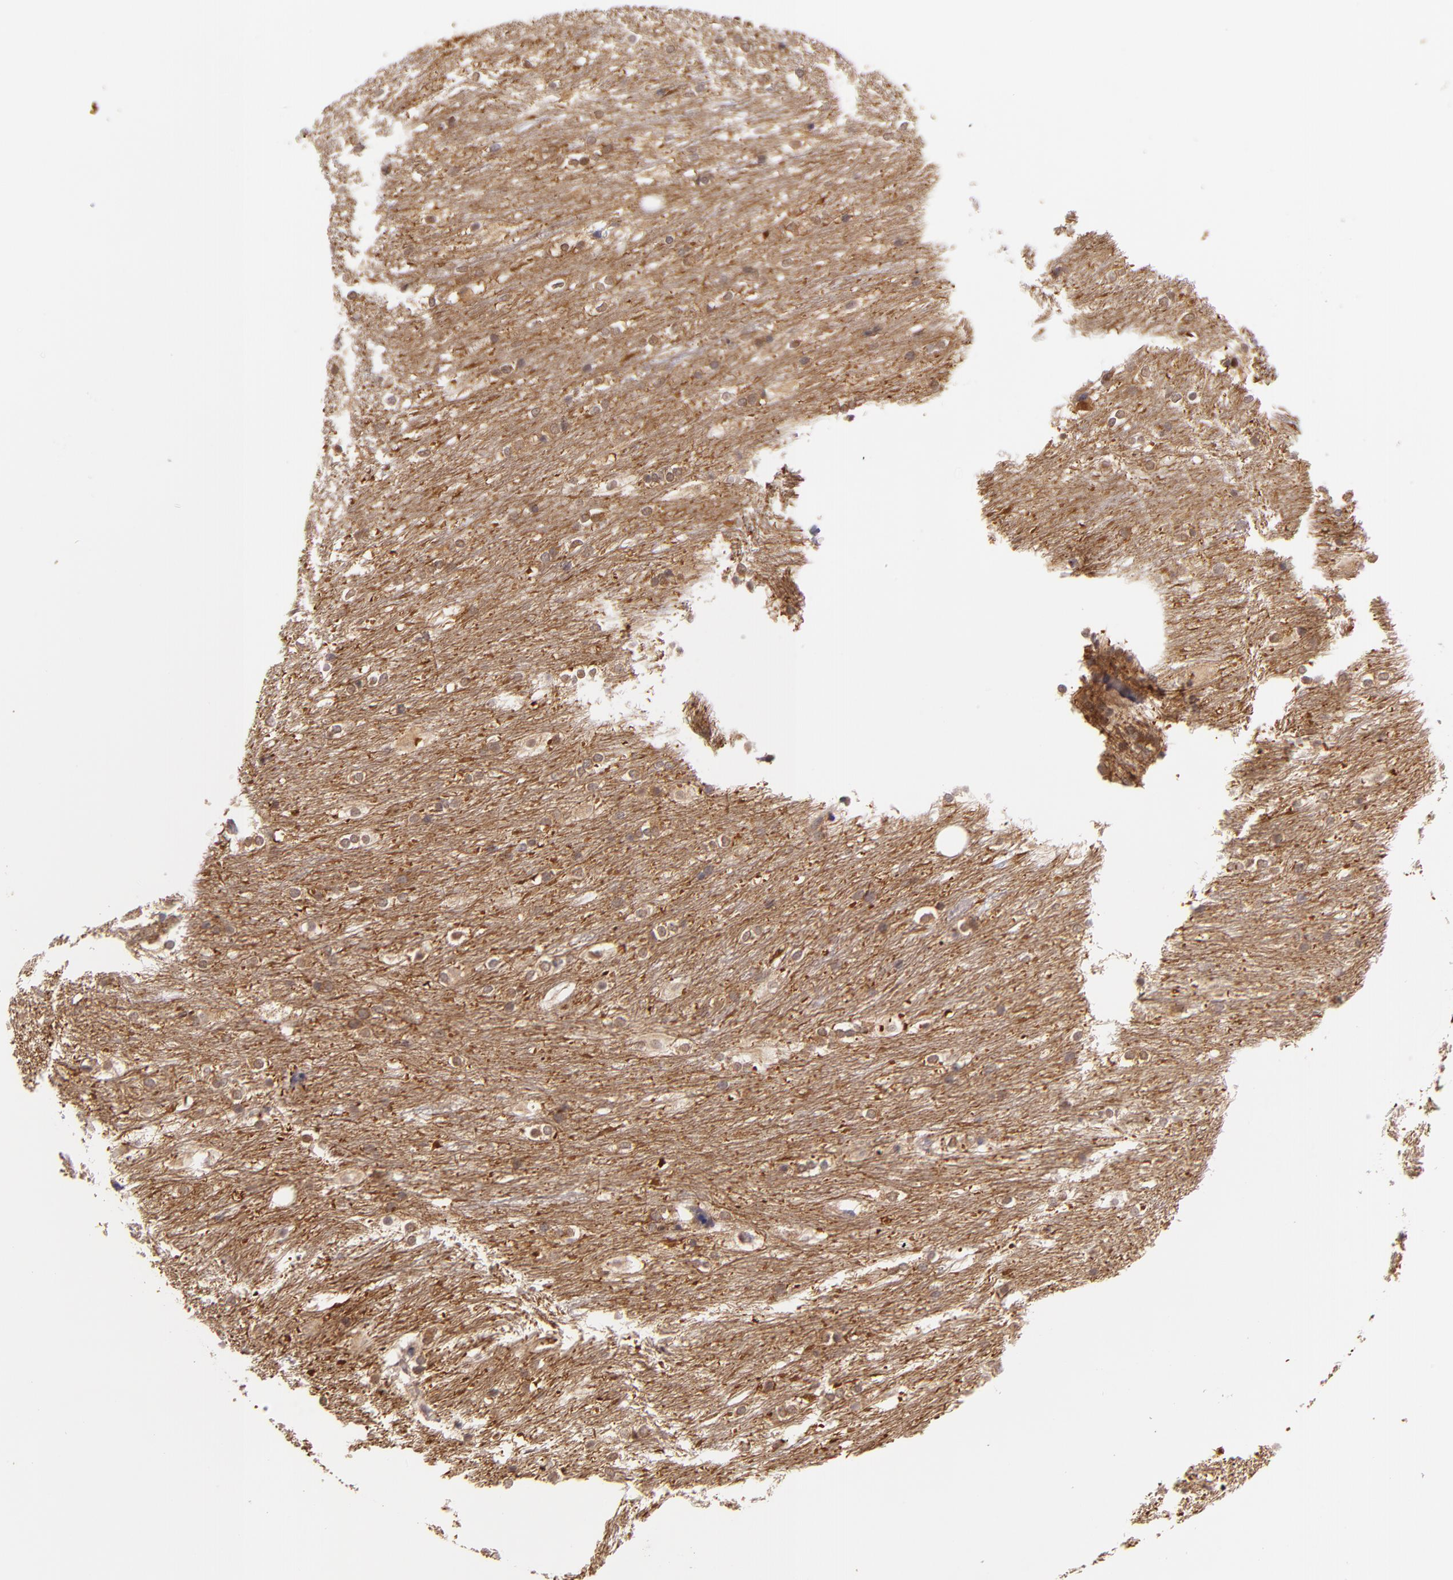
{"staining": {"intensity": "weak", "quantity": "25%-75%", "location": "cytoplasmic/membranous"}, "tissue": "caudate", "cell_type": "Glial cells", "image_type": "normal", "snomed": [{"axis": "morphology", "description": "Normal tissue, NOS"}, {"axis": "topography", "description": "Lateral ventricle wall"}], "caption": "The micrograph shows immunohistochemical staining of normal caudate. There is weak cytoplasmic/membranous expression is seen in approximately 25%-75% of glial cells. The protein is shown in brown color, while the nuclei are stained blue.", "gene": "HSPH1", "patient": {"sex": "female", "age": 19}}